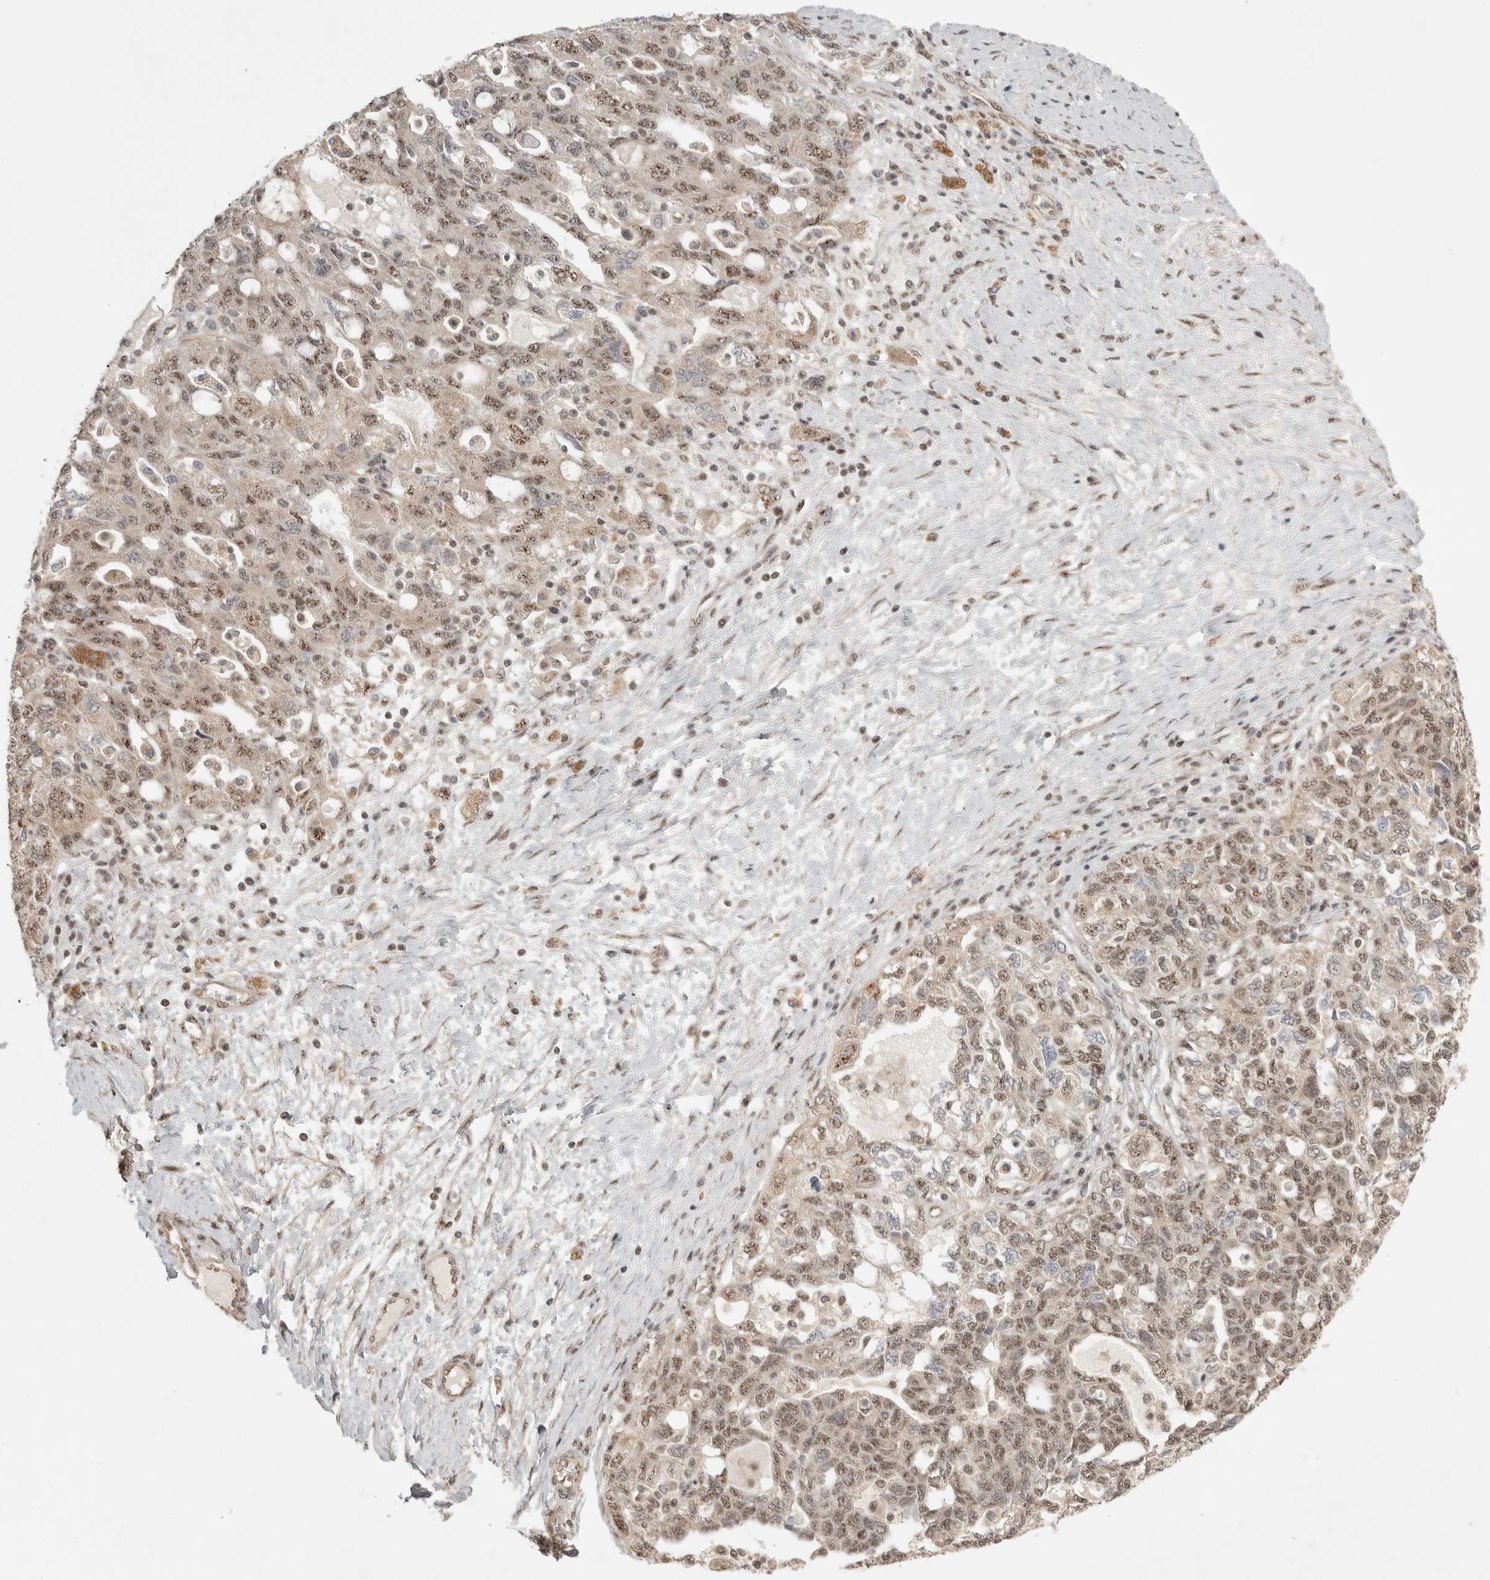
{"staining": {"intensity": "moderate", "quantity": "25%-75%", "location": "nuclear"}, "tissue": "ovarian cancer", "cell_type": "Tumor cells", "image_type": "cancer", "snomed": [{"axis": "morphology", "description": "Carcinoma, NOS"}, {"axis": "morphology", "description": "Cystadenocarcinoma, serous, NOS"}, {"axis": "topography", "description": "Ovary"}], "caption": "IHC photomicrograph of neoplastic tissue: human ovarian serous cystadenocarcinoma stained using IHC exhibits medium levels of moderate protein expression localized specifically in the nuclear of tumor cells, appearing as a nuclear brown color.", "gene": "POMP", "patient": {"sex": "female", "age": 69}}